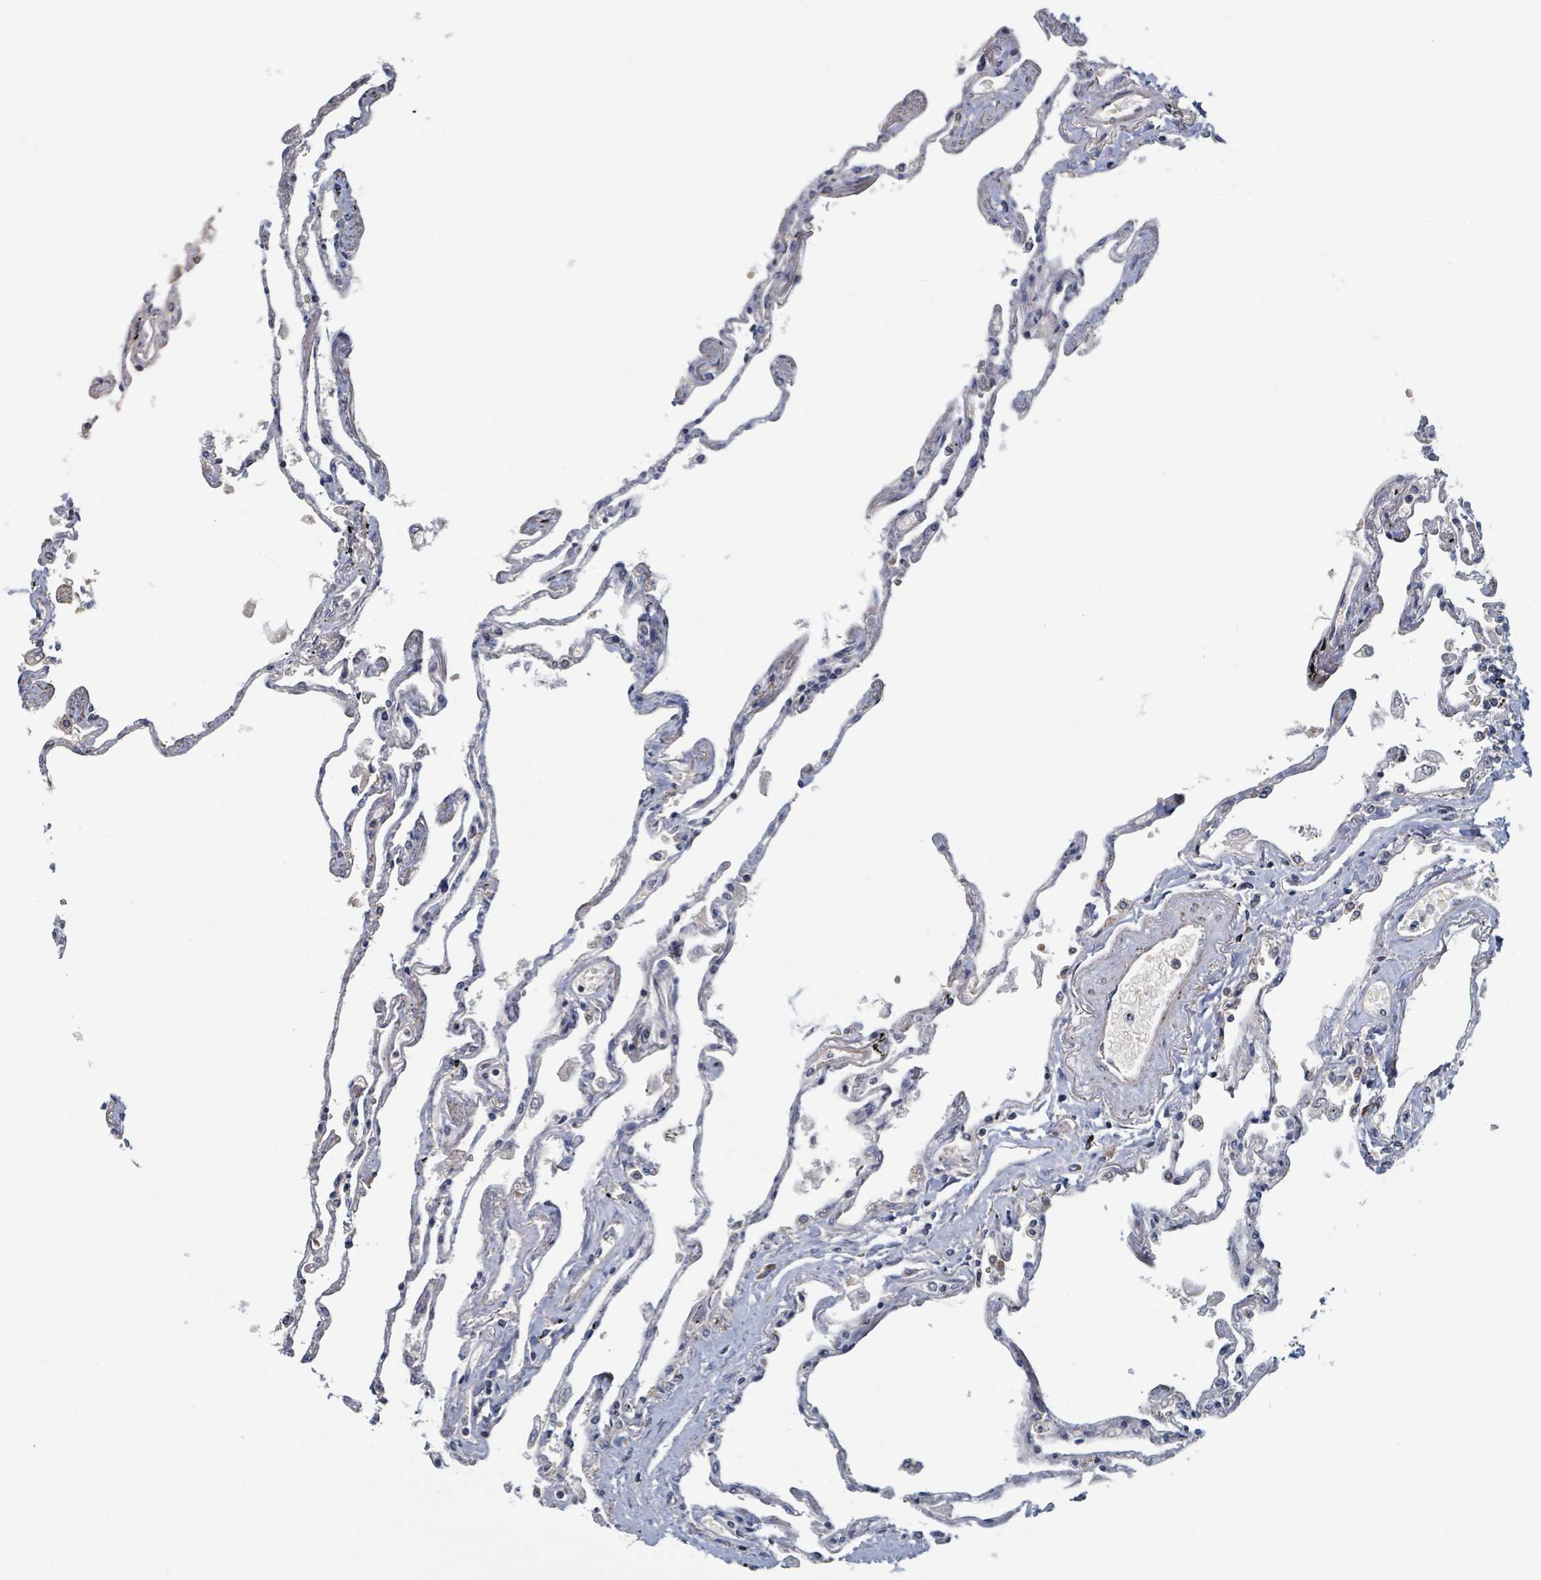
{"staining": {"intensity": "weak", "quantity": "25%-75%", "location": "cytoplasmic/membranous"}, "tissue": "lung", "cell_type": "Alveolar cells", "image_type": "normal", "snomed": [{"axis": "morphology", "description": "Normal tissue, NOS"}, {"axis": "topography", "description": "Lung"}], "caption": "Immunohistochemical staining of normal lung shows weak cytoplasmic/membranous protein staining in approximately 25%-75% of alveolar cells.", "gene": "HIVEP1", "patient": {"sex": "female", "age": 67}}